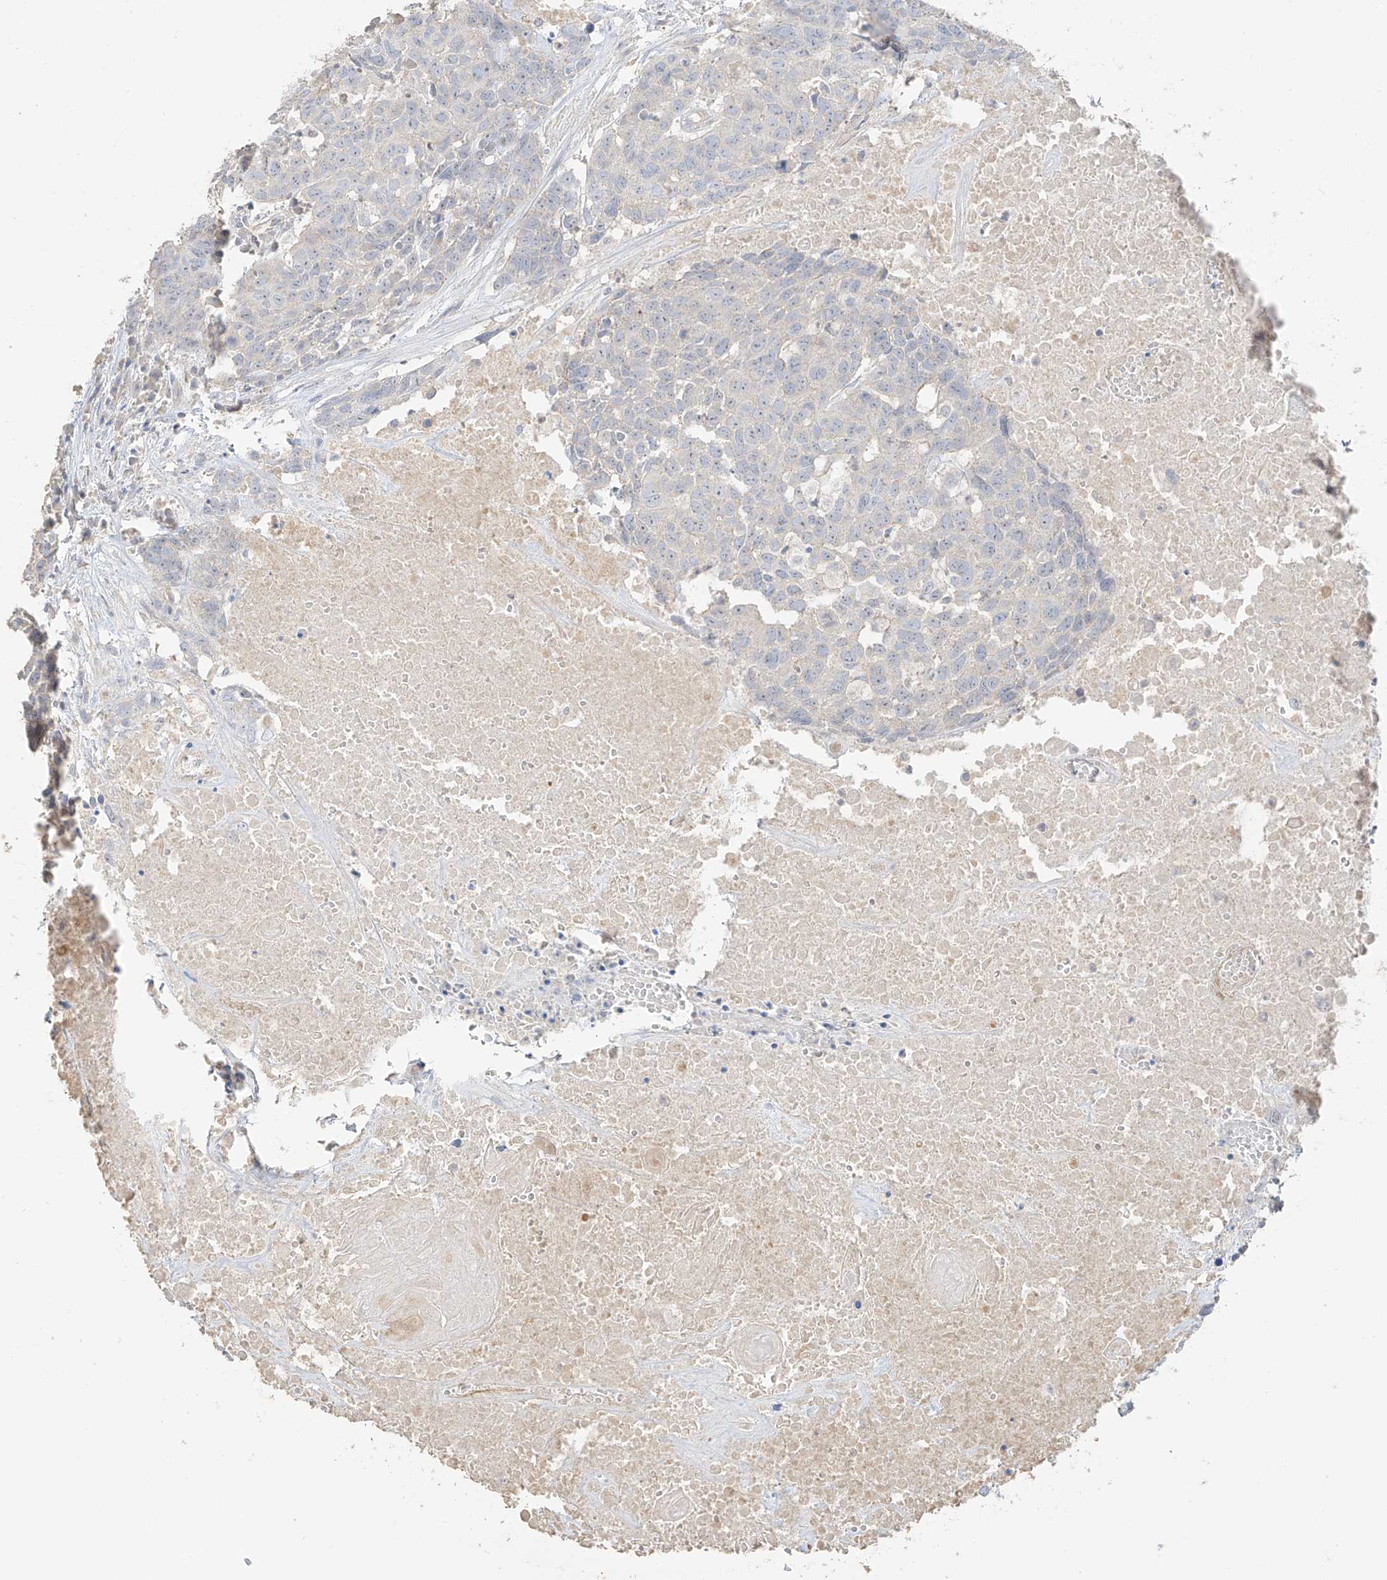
{"staining": {"intensity": "negative", "quantity": "none", "location": "none"}, "tissue": "head and neck cancer", "cell_type": "Tumor cells", "image_type": "cancer", "snomed": [{"axis": "morphology", "description": "Squamous cell carcinoma, NOS"}, {"axis": "topography", "description": "Head-Neck"}], "caption": "Head and neck squamous cell carcinoma stained for a protein using immunohistochemistry (IHC) displays no staining tumor cells.", "gene": "ZBTB41", "patient": {"sex": "male", "age": 66}}